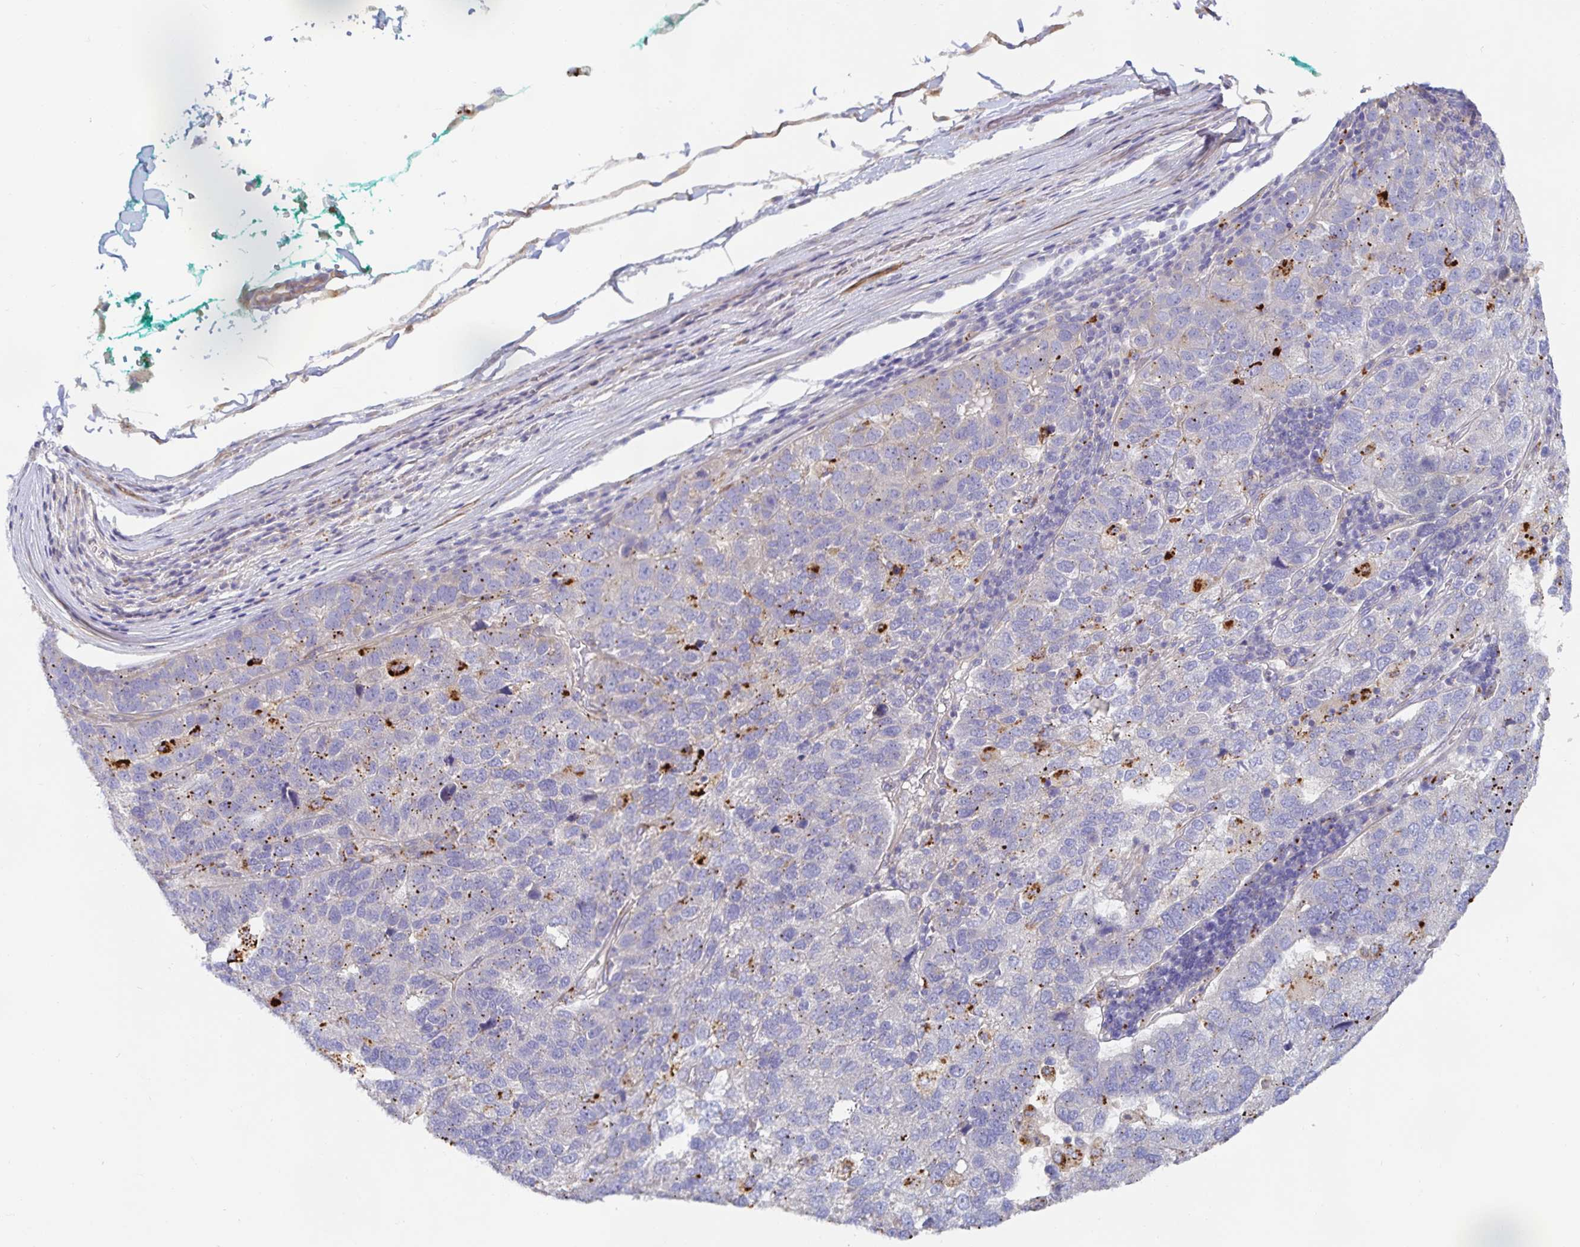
{"staining": {"intensity": "negative", "quantity": "none", "location": "none"}, "tissue": "pancreatic cancer", "cell_type": "Tumor cells", "image_type": "cancer", "snomed": [{"axis": "morphology", "description": "Adenocarcinoma, NOS"}, {"axis": "topography", "description": "Pancreas"}], "caption": "The image demonstrates no staining of tumor cells in pancreatic adenocarcinoma. (Brightfield microscopy of DAB immunohistochemistry at high magnification).", "gene": "METTL22", "patient": {"sex": "female", "age": 61}}